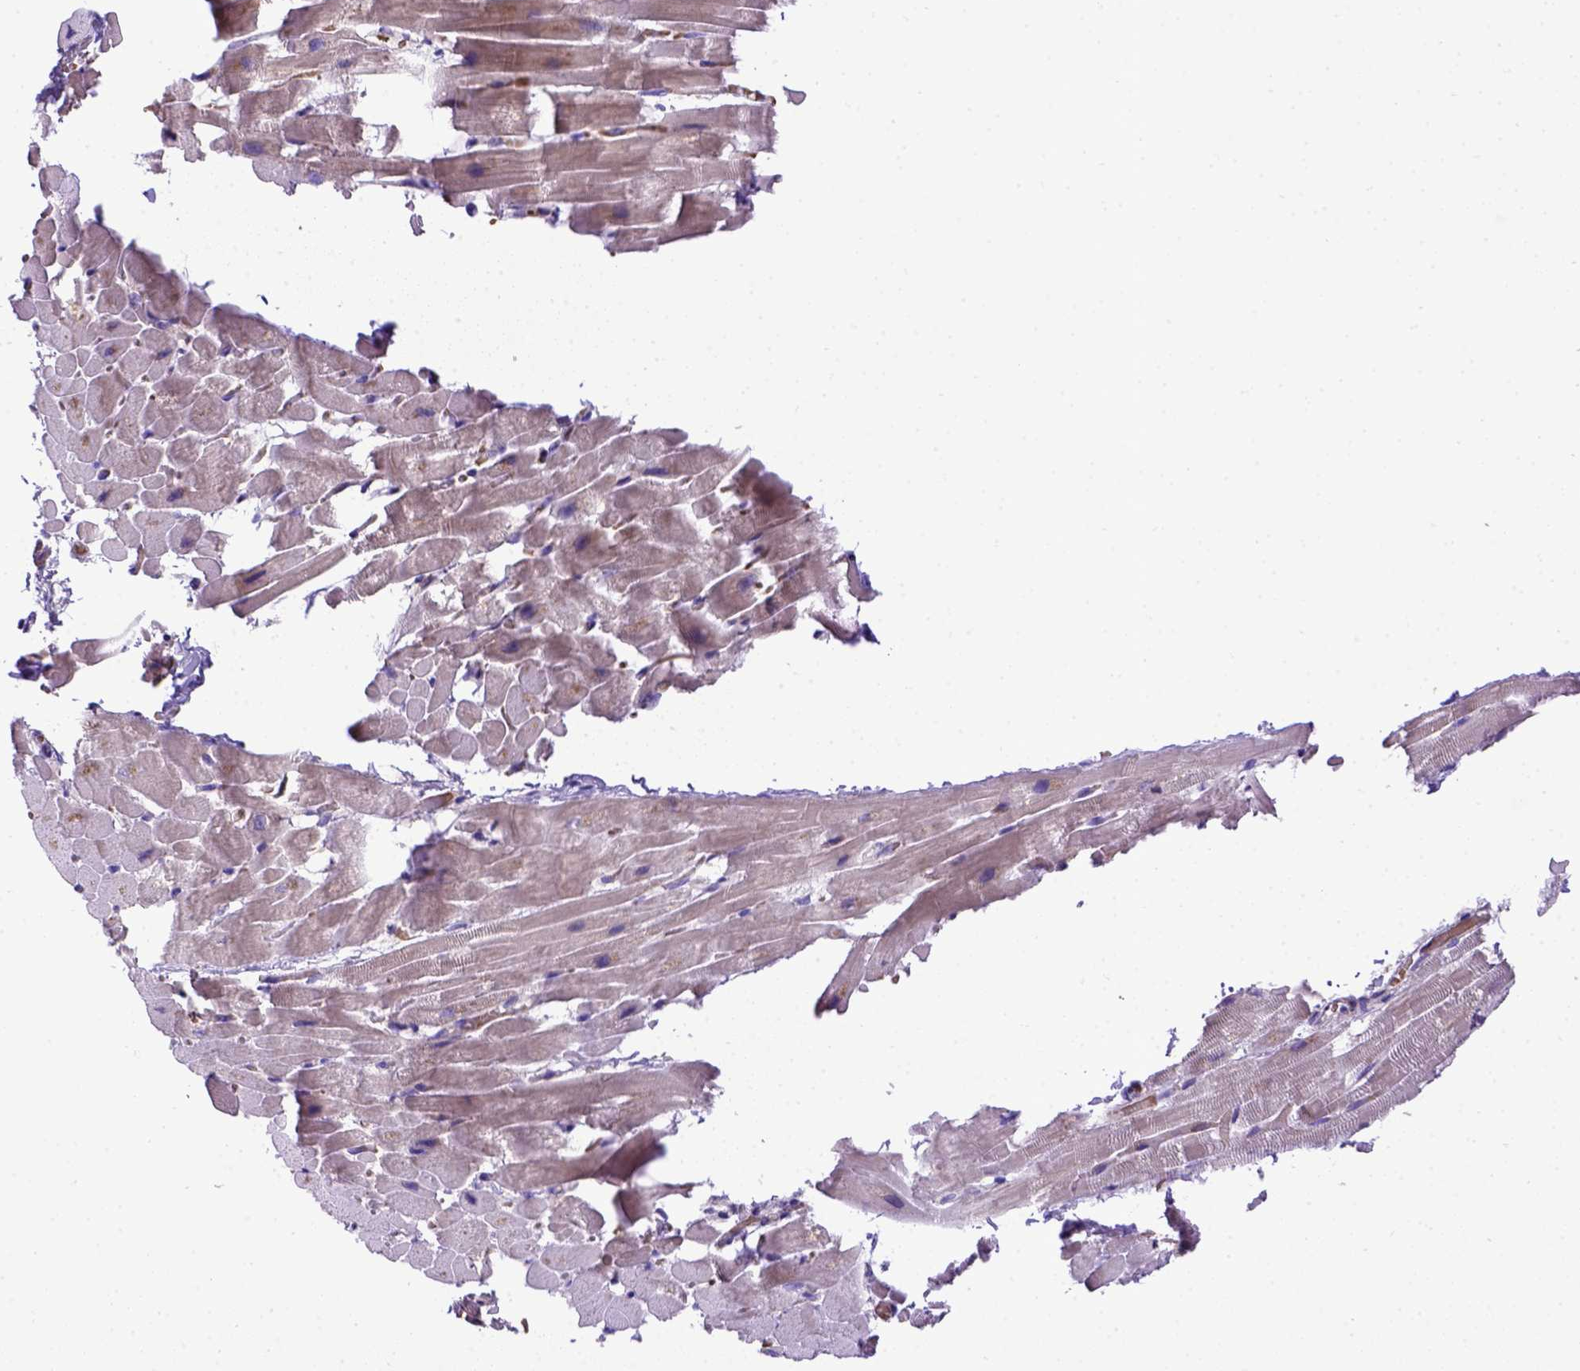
{"staining": {"intensity": "negative", "quantity": "none", "location": "none"}, "tissue": "heart muscle", "cell_type": "Cardiomyocytes", "image_type": "normal", "snomed": [{"axis": "morphology", "description": "Normal tissue, NOS"}, {"axis": "topography", "description": "Heart"}], "caption": "Heart muscle was stained to show a protein in brown. There is no significant positivity in cardiomyocytes.", "gene": "ADAM12", "patient": {"sex": "male", "age": 37}}